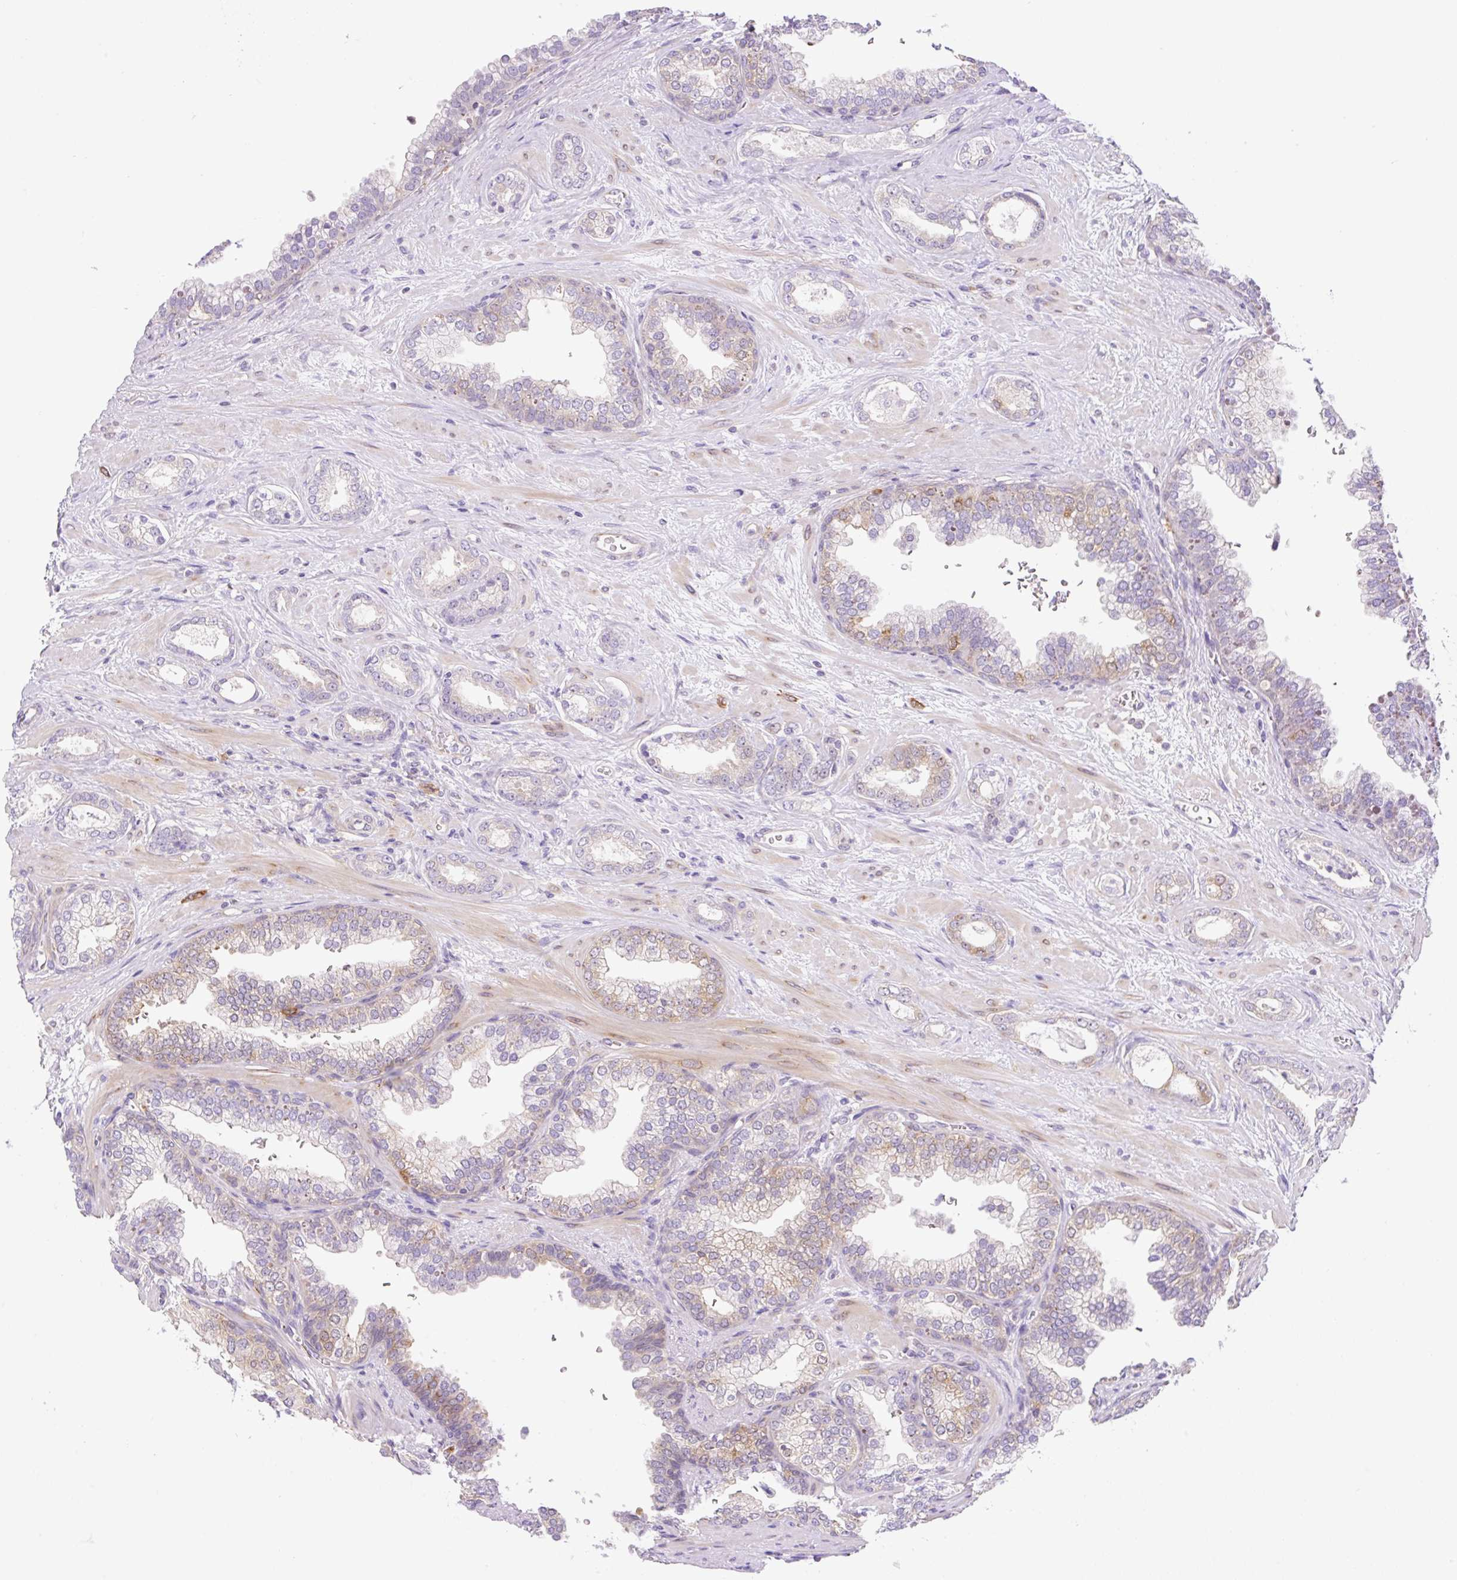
{"staining": {"intensity": "negative", "quantity": "none", "location": "none"}, "tissue": "prostate cancer", "cell_type": "Tumor cells", "image_type": "cancer", "snomed": [{"axis": "morphology", "description": "Adenocarcinoma, High grade"}, {"axis": "topography", "description": "Prostate"}], "caption": "Image shows no significant protein staining in tumor cells of prostate high-grade adenocarcinoma.", "gene": "CAMK2B", "patient": {"sex": "male", "age": 58}}